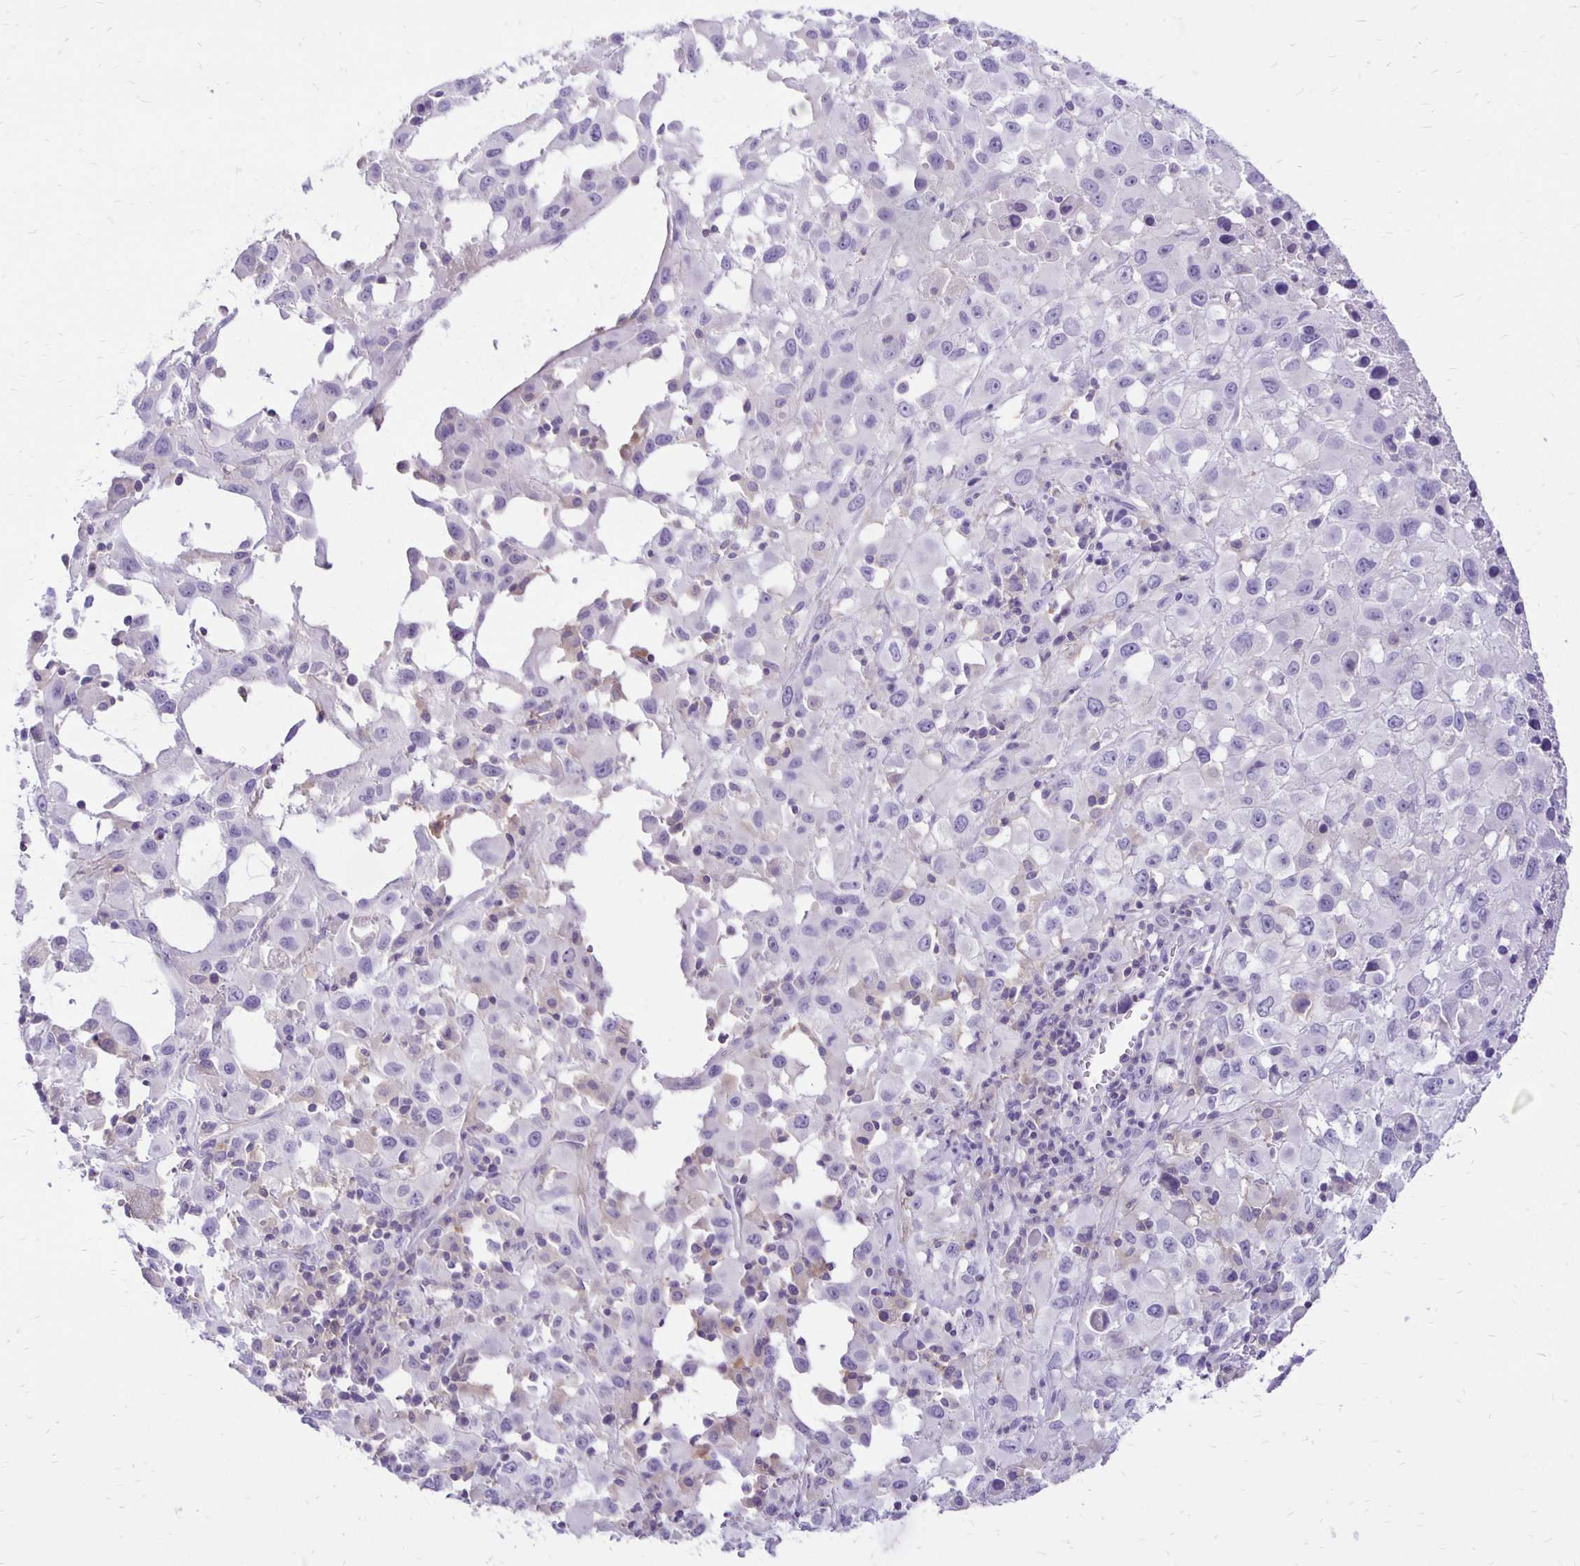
{"staining": {"intensity": "negative", "quantity": "none", "location": "none"}, "tissue": "melanoma", "cell_type": "Tumor cells", "image_type": "cancer", "snomed": [{"axis": "morphology", "description": "Malignant melanoma, Metastatic site"}, {"axis": "topography", "description": "Soft tissue"}], "caption": "Tumor cells are negative for brown protein staining in malignant melanoma (metastatic site).", "gene": "ANKRD45", "patient": {"sex": "male", "age": 50}}